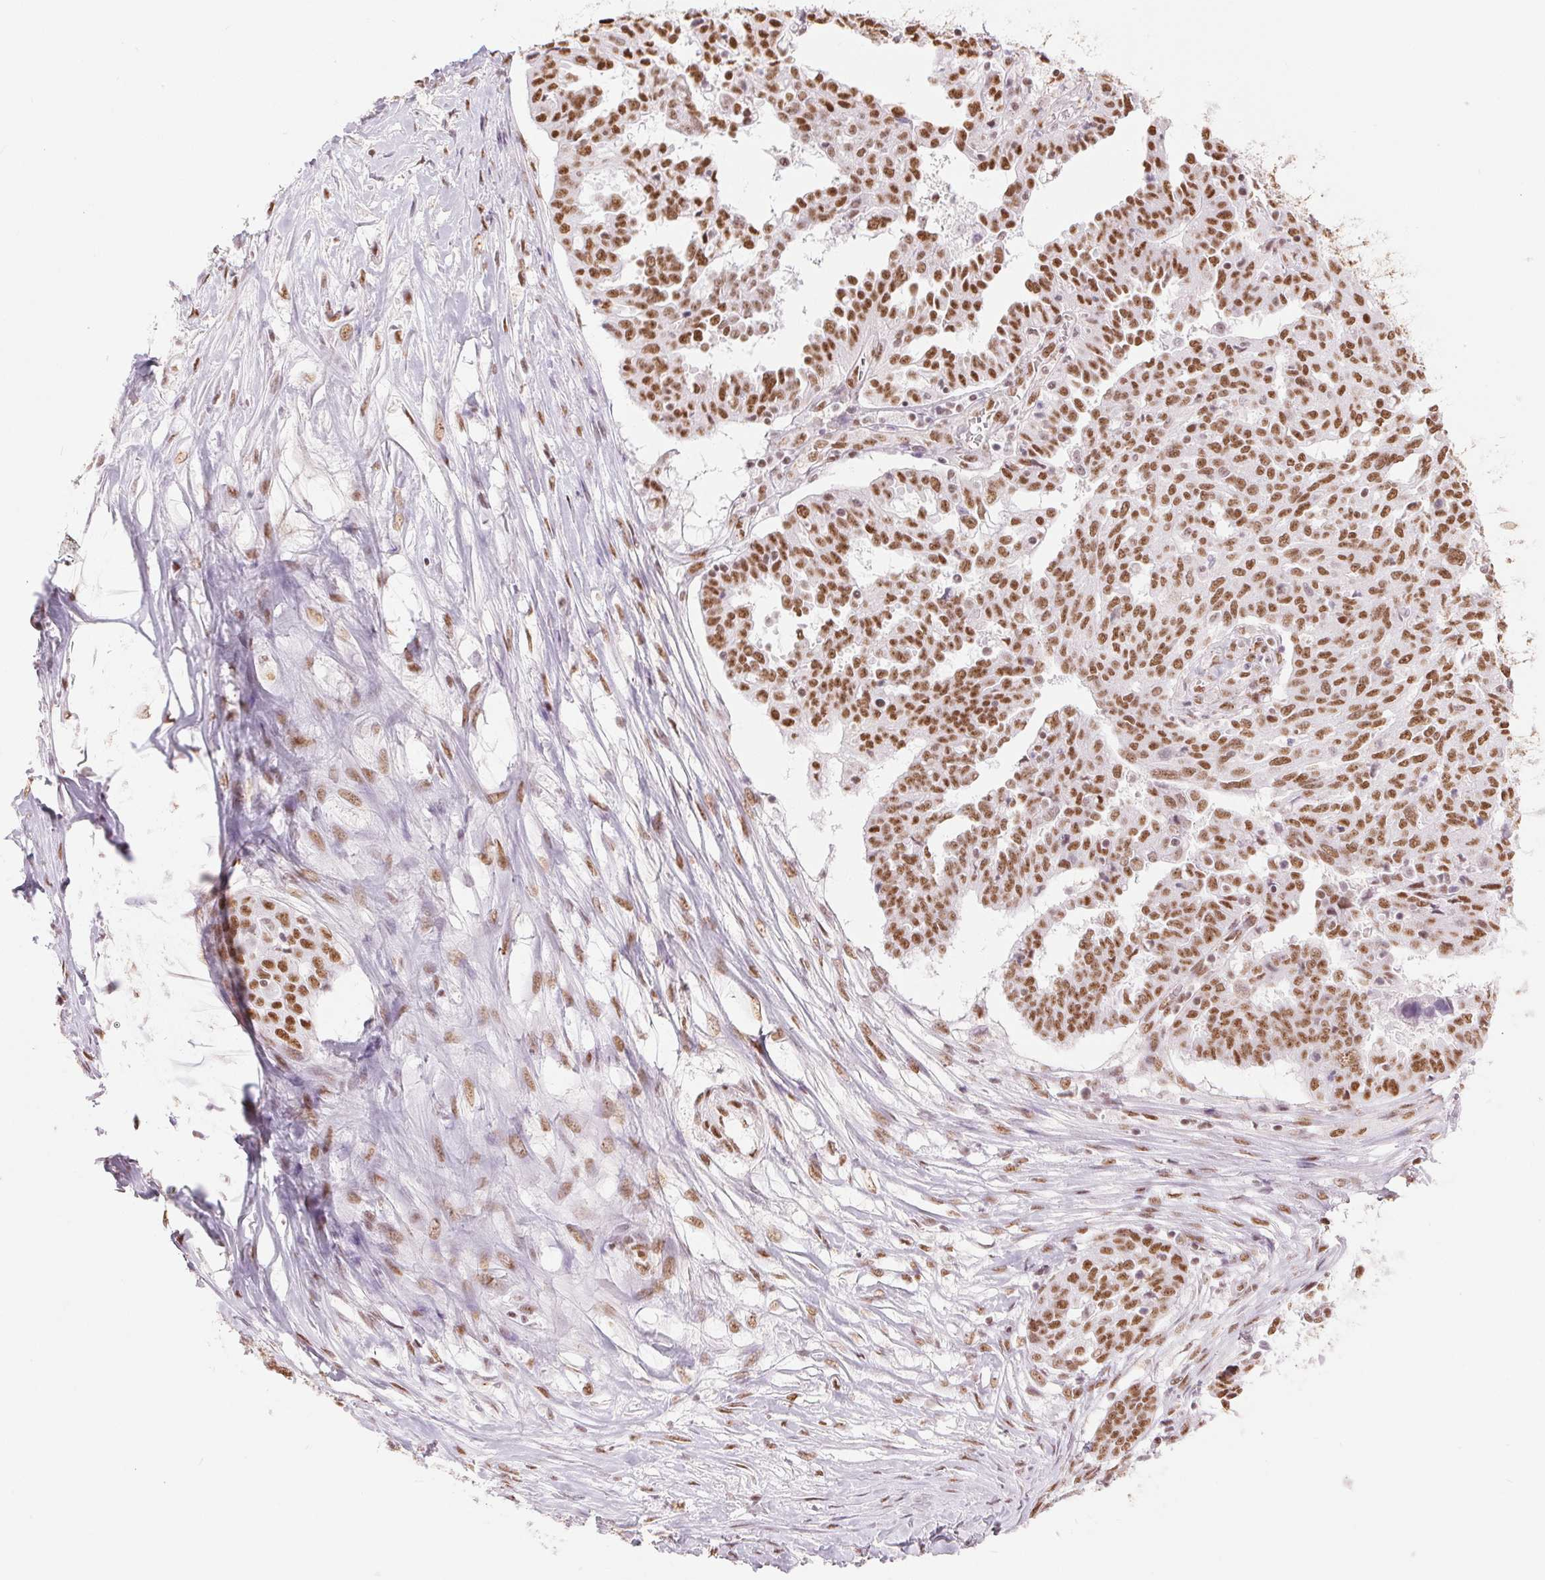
{"staining": {"intensity": "moderate", "quantity": ">75%", "location": "nuclear"}, "tissue": "ovarian cancer", "cell_type": "Tumor cells", "image_type": "cancer", "snomed": [{"axis": "morphology", "description": "Cystadenocarcinoma, serous, NOS"}, {"axis": "topography", "description": "Ovary"}], "caption": "Protein analysis of ovarian serous cystadenocarcinoma tissue reveals moderate nuclear positivity in about >75% of tumor cells.", "gene": "ZFR2", "patient": {"sex": "female", "age": 67}}